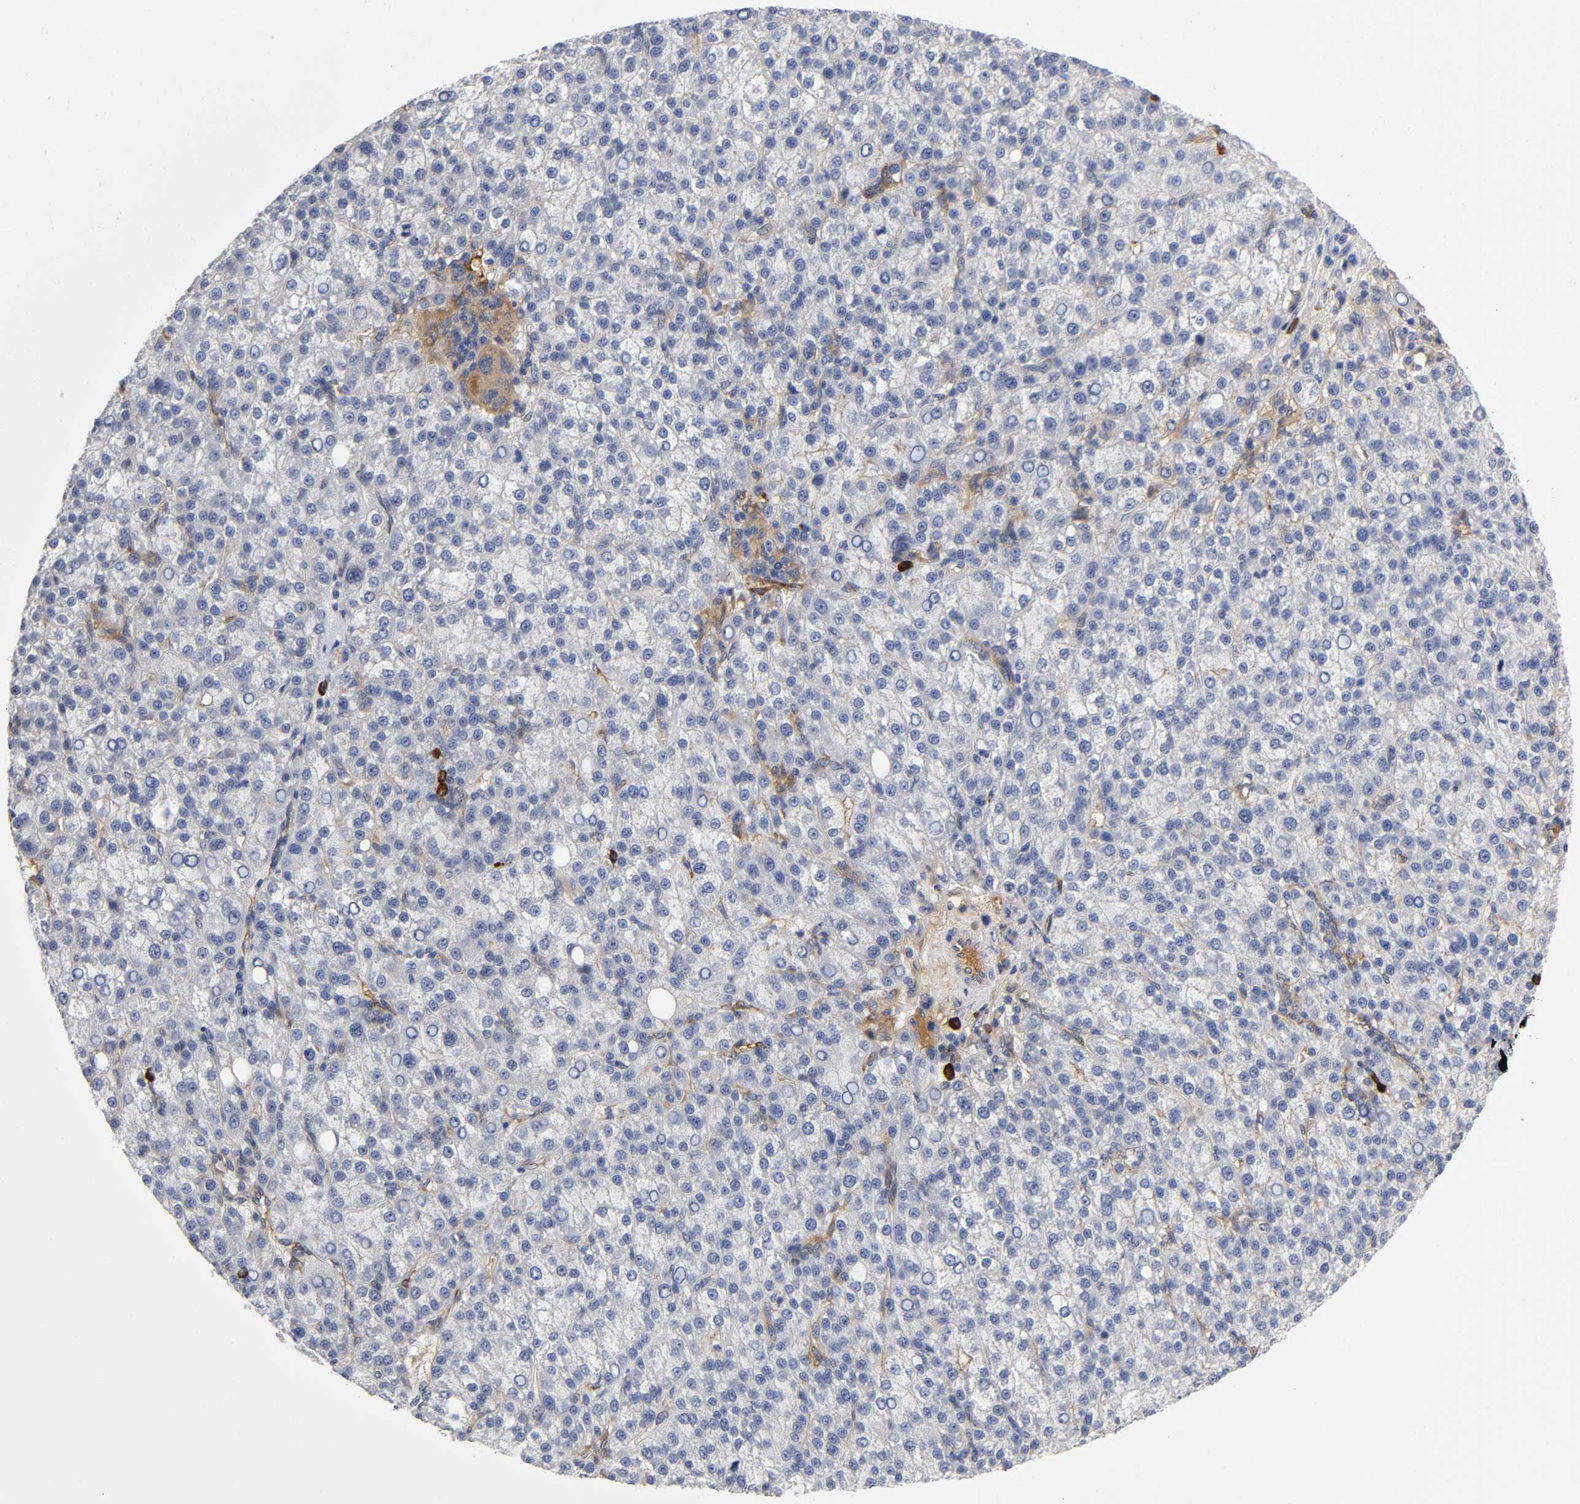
{"staining": {"intensity": "moderate", "quantity": "<25%", "location": "cytoplasmic/membranous"}, "tissue": "liver cancer", "cell_type": "Tumor cells", "image_type": "cancer", "snomed": [{"axis": "morphology", "description": "Carcinoma, Hepatocellular, NOS"}, {"axis": "topography", "description": "Liver"}], "caption": "Immunohistochemical staining of human liver cancer (hepatocellular carcinoma) exhibits low levels of moderate cytoplasmic/membranous expression in about <25% of tumor cells. (DAB IHC, brown staining for protein, blue staining for nuclei).", "gene": "NOVA1", "patient": {"sex": "female", "age": 58}}